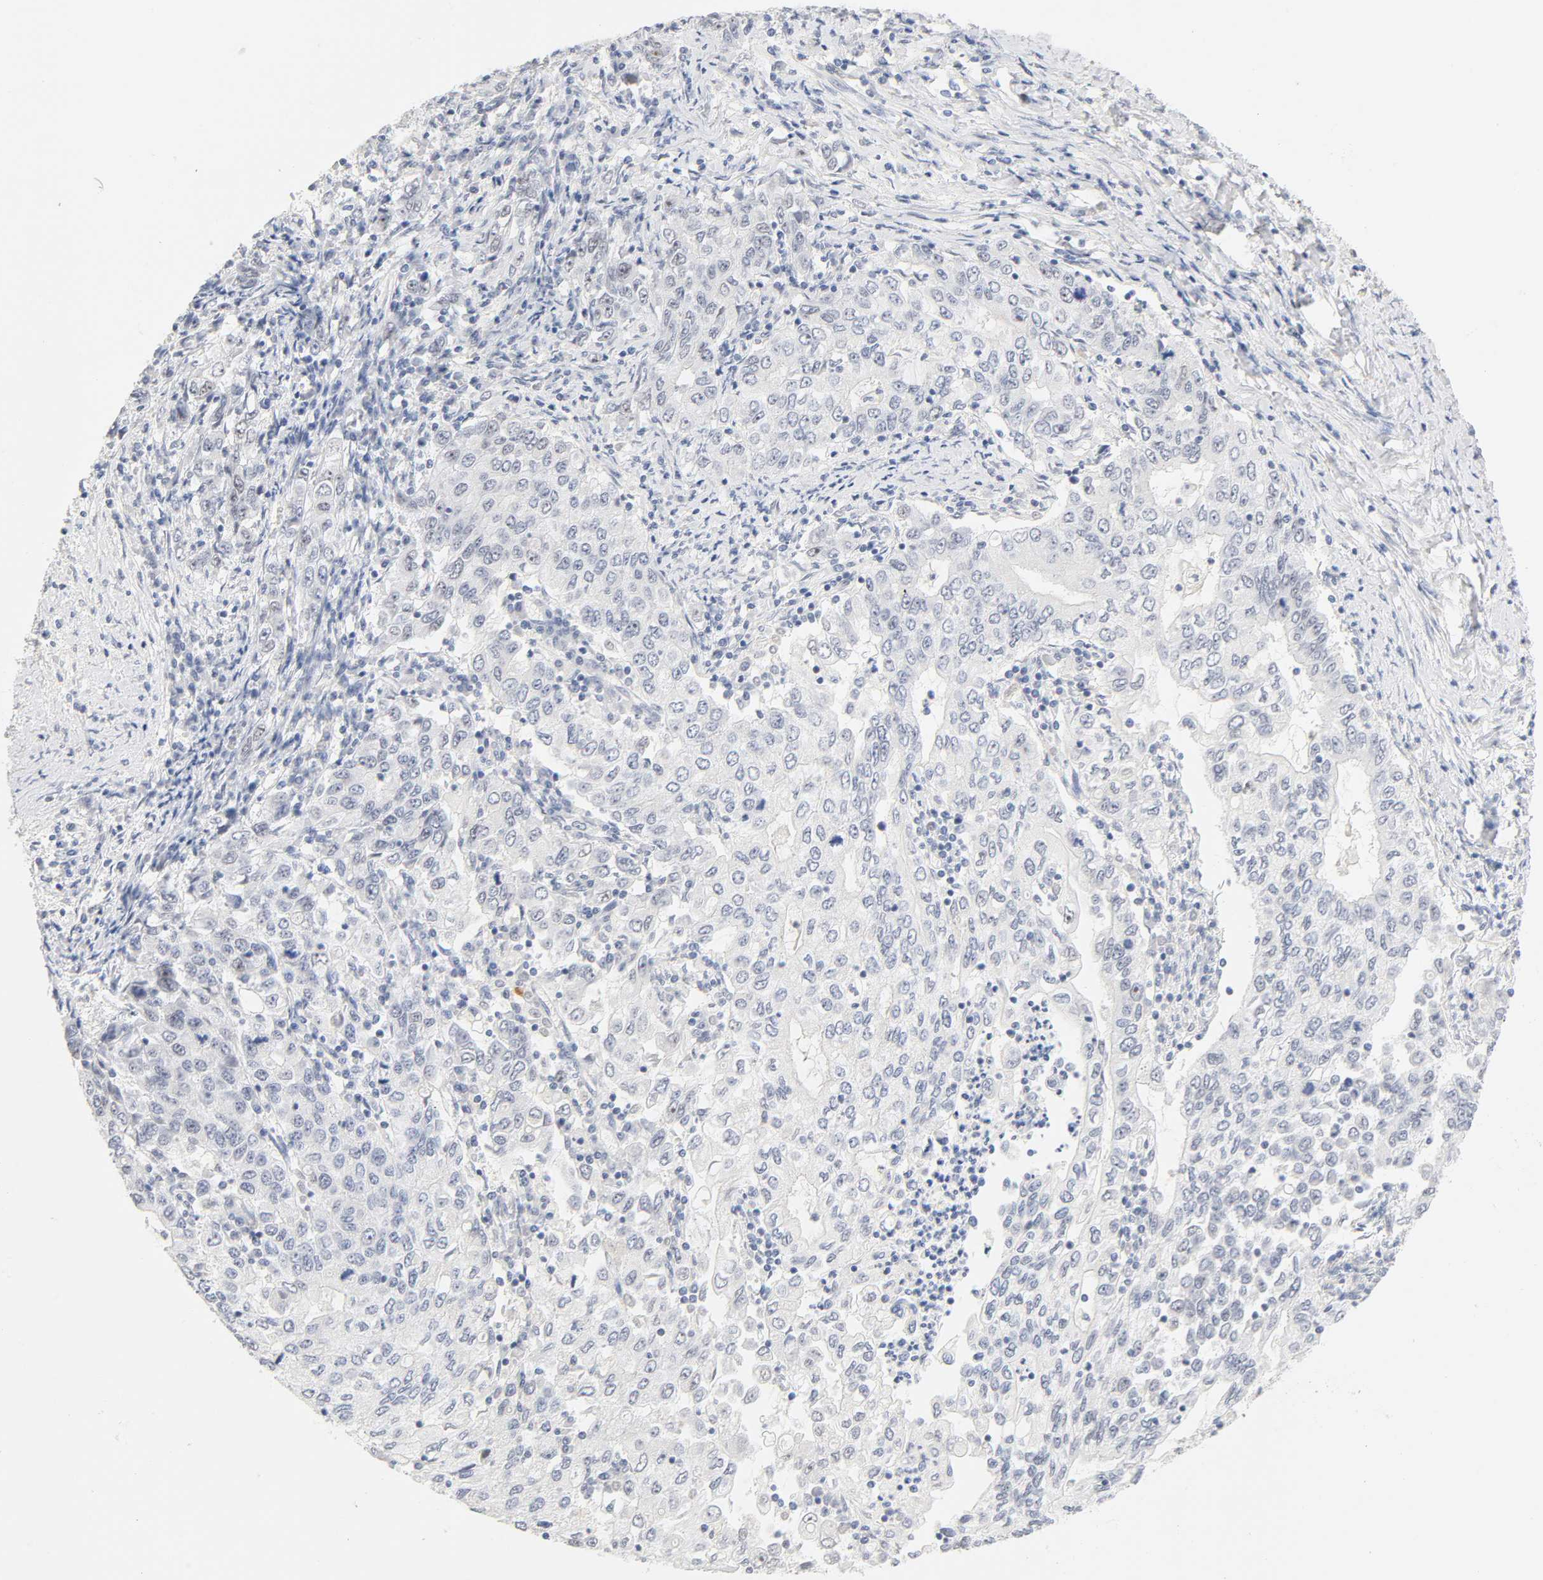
{"staining": {"intensity": "negative", "quantity": "none", "location": "none"}, "tissue": "stomach cancer", "cell_type": "Tumor cells", "image_type": "cancer", "snomed": [{"axis": "morphology", "description": "Adenocarcinoma, NOS"}, {"axis": "topography", "description": "Stomach, lower"}], "caption": "The histopathology image exhibits no significant positivity in tumor cells of adenocarcinoma (stomach). The staining was performed using DAB (3,3'-diaminobenzidine) to visualize the protein expression in brown, while the nuclei were stained in blue with hematoxylin (Magnification: 20x).", "gene": "MNAT1", "patient": {"sex": "female", "age": 72}}